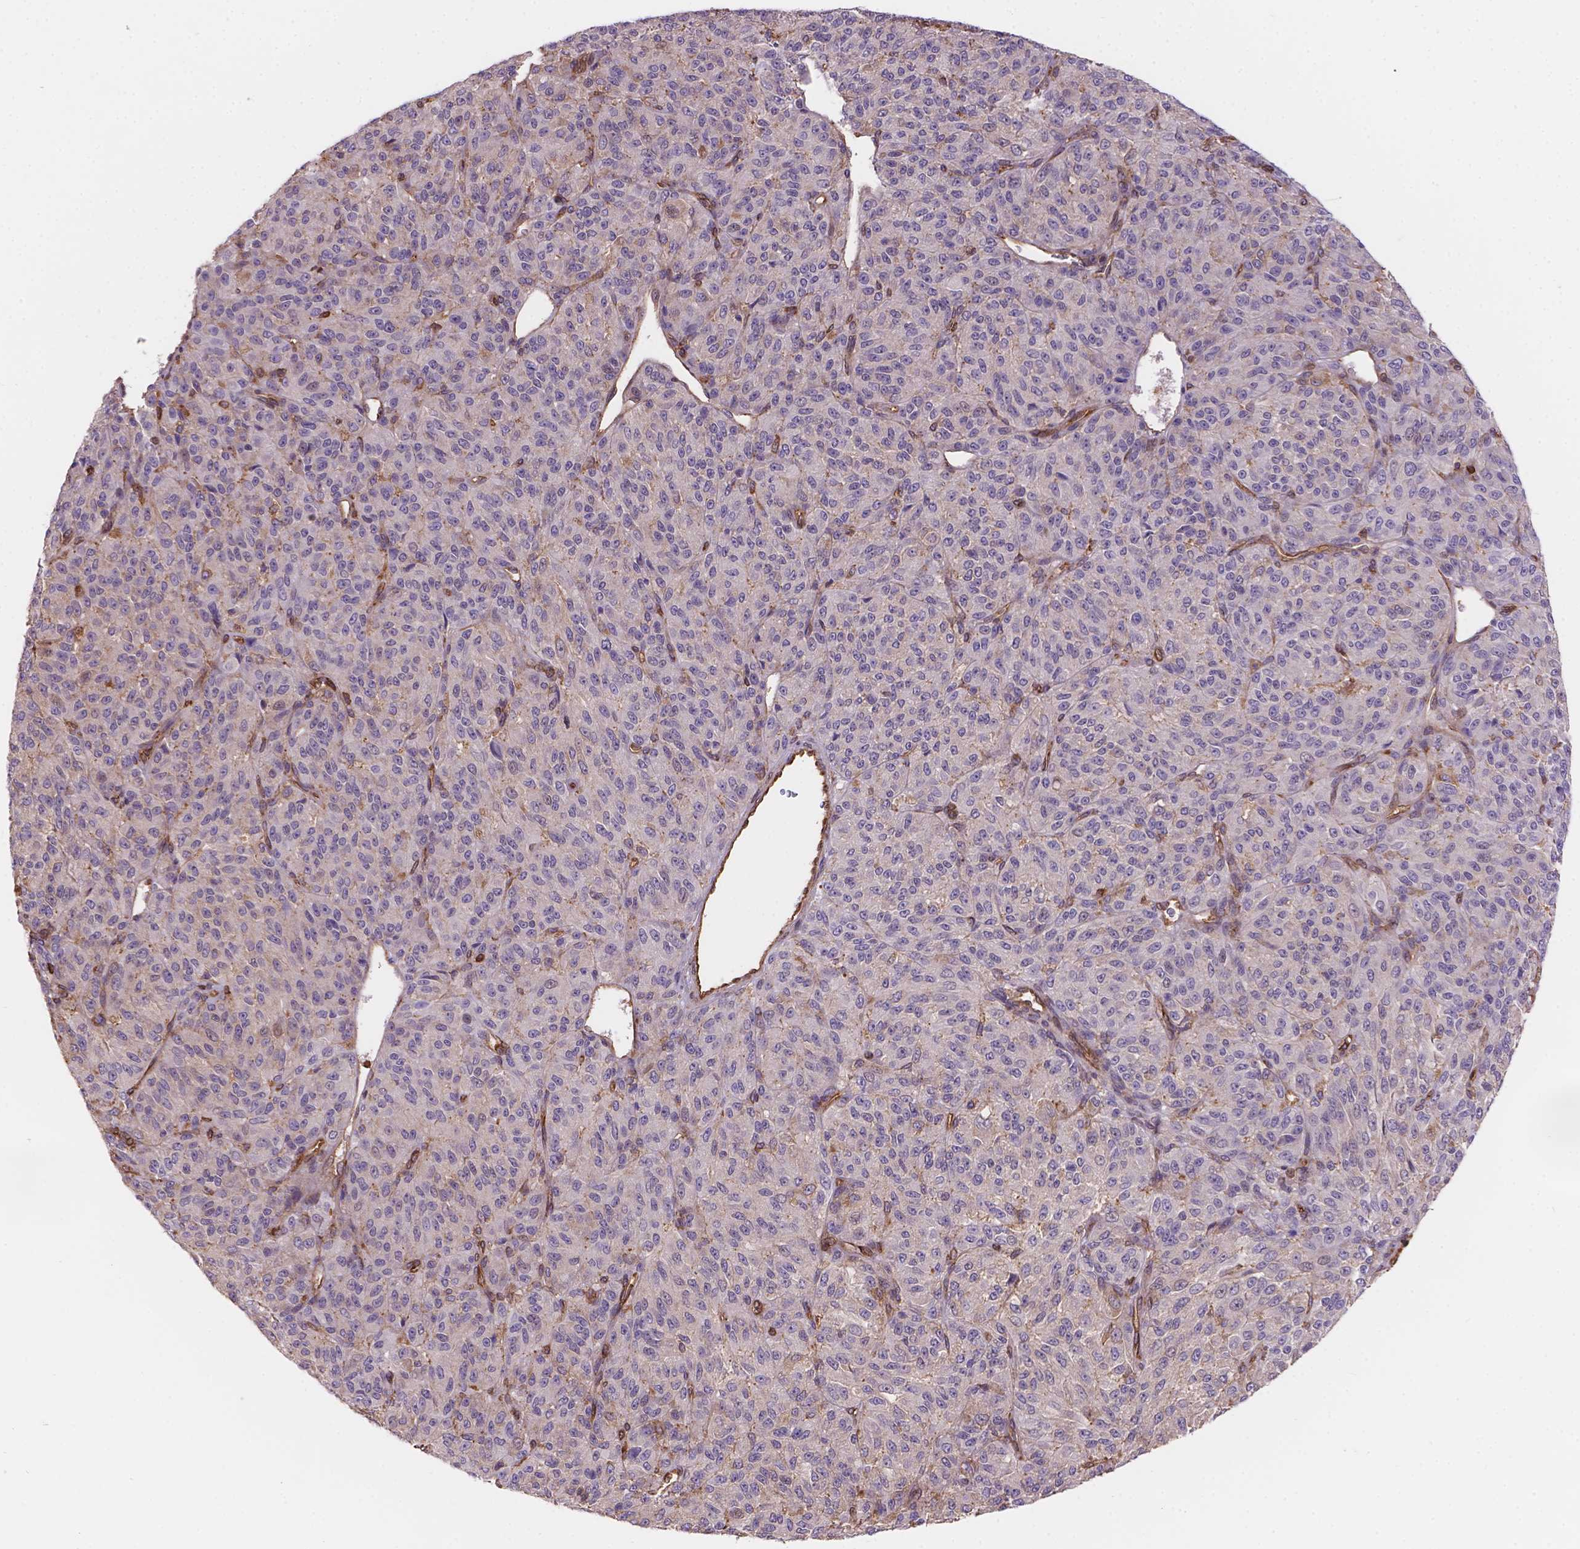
{"staining": {"intensity": "negative", "quantity": "none", "location": "none"}, "tissue": "melanoma", "cell_type": "Tumor cells", "image_type": "cancer", "snomed": [{"axis": "morphology", "description": "Malignant melanoma, Metastatic site"}, {"axis": "topography", "description": "Brain"}], "caption": "There is no significant positivity in tumor cells of melanoma. The staining is performed using DAB brown chromogen with nuclei counter-stained in using hematoxylin.", "gene": "DMWD", "patient": {"sex": "female", "age": 56}}